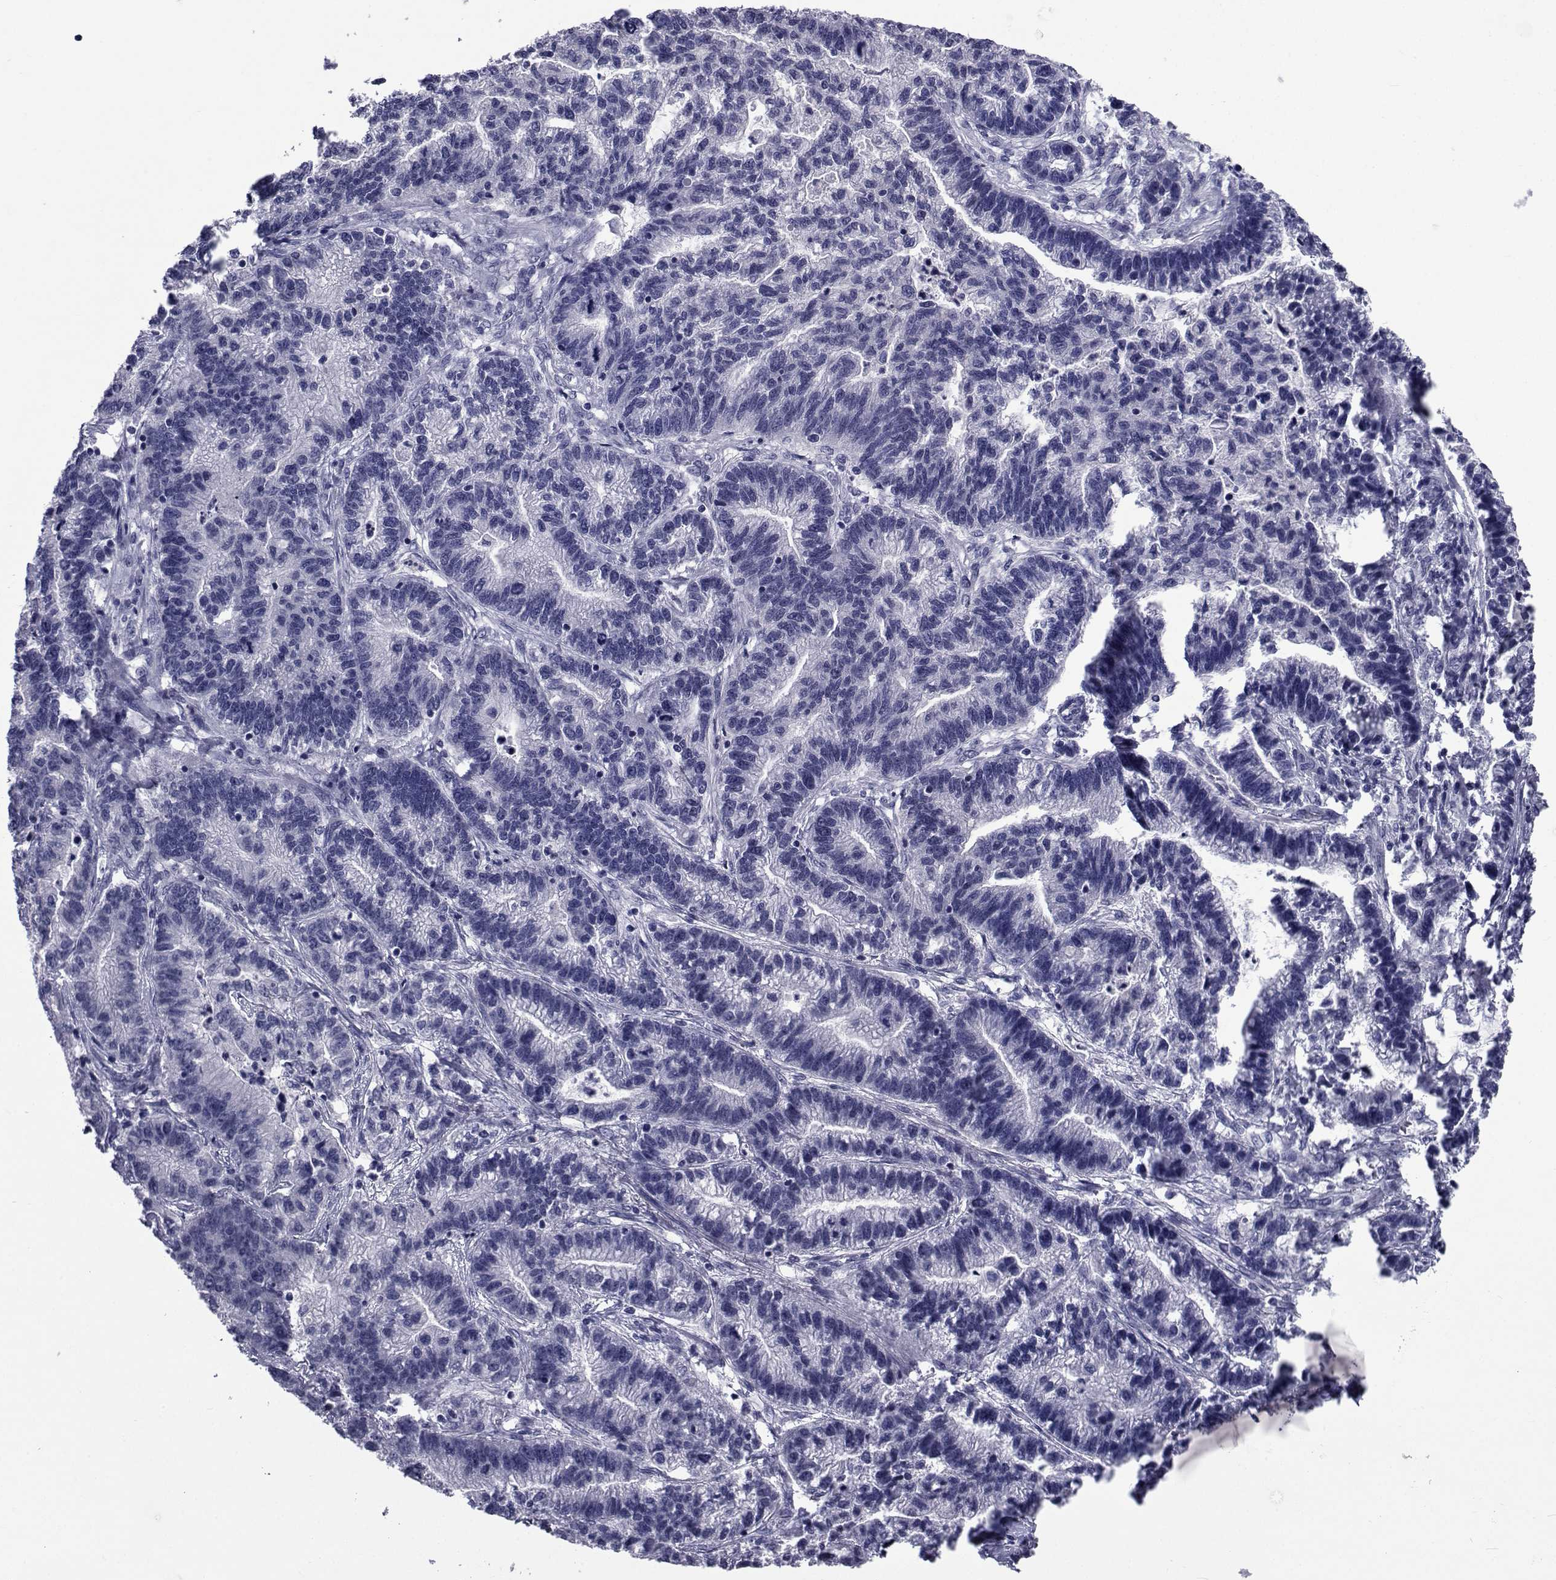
{"staining": {"intensity": "negative", "quantity": "none", "location": "none"}, "tissue": "stomach cancer", "cell_type": "Tumor cells", "image_type": "cancer", "snomed": [{"axis": "morphology", "description": "Adenocarcinoma, NOS"}, {"axis": "topography", "description": "Stomach"}], "caption": "Tumor cells are negative for brown protein staining in stomach cancer (adenocarcinoma).", "gene": "SEMA5B", "patient": {"sex": "male", "age": 83}}